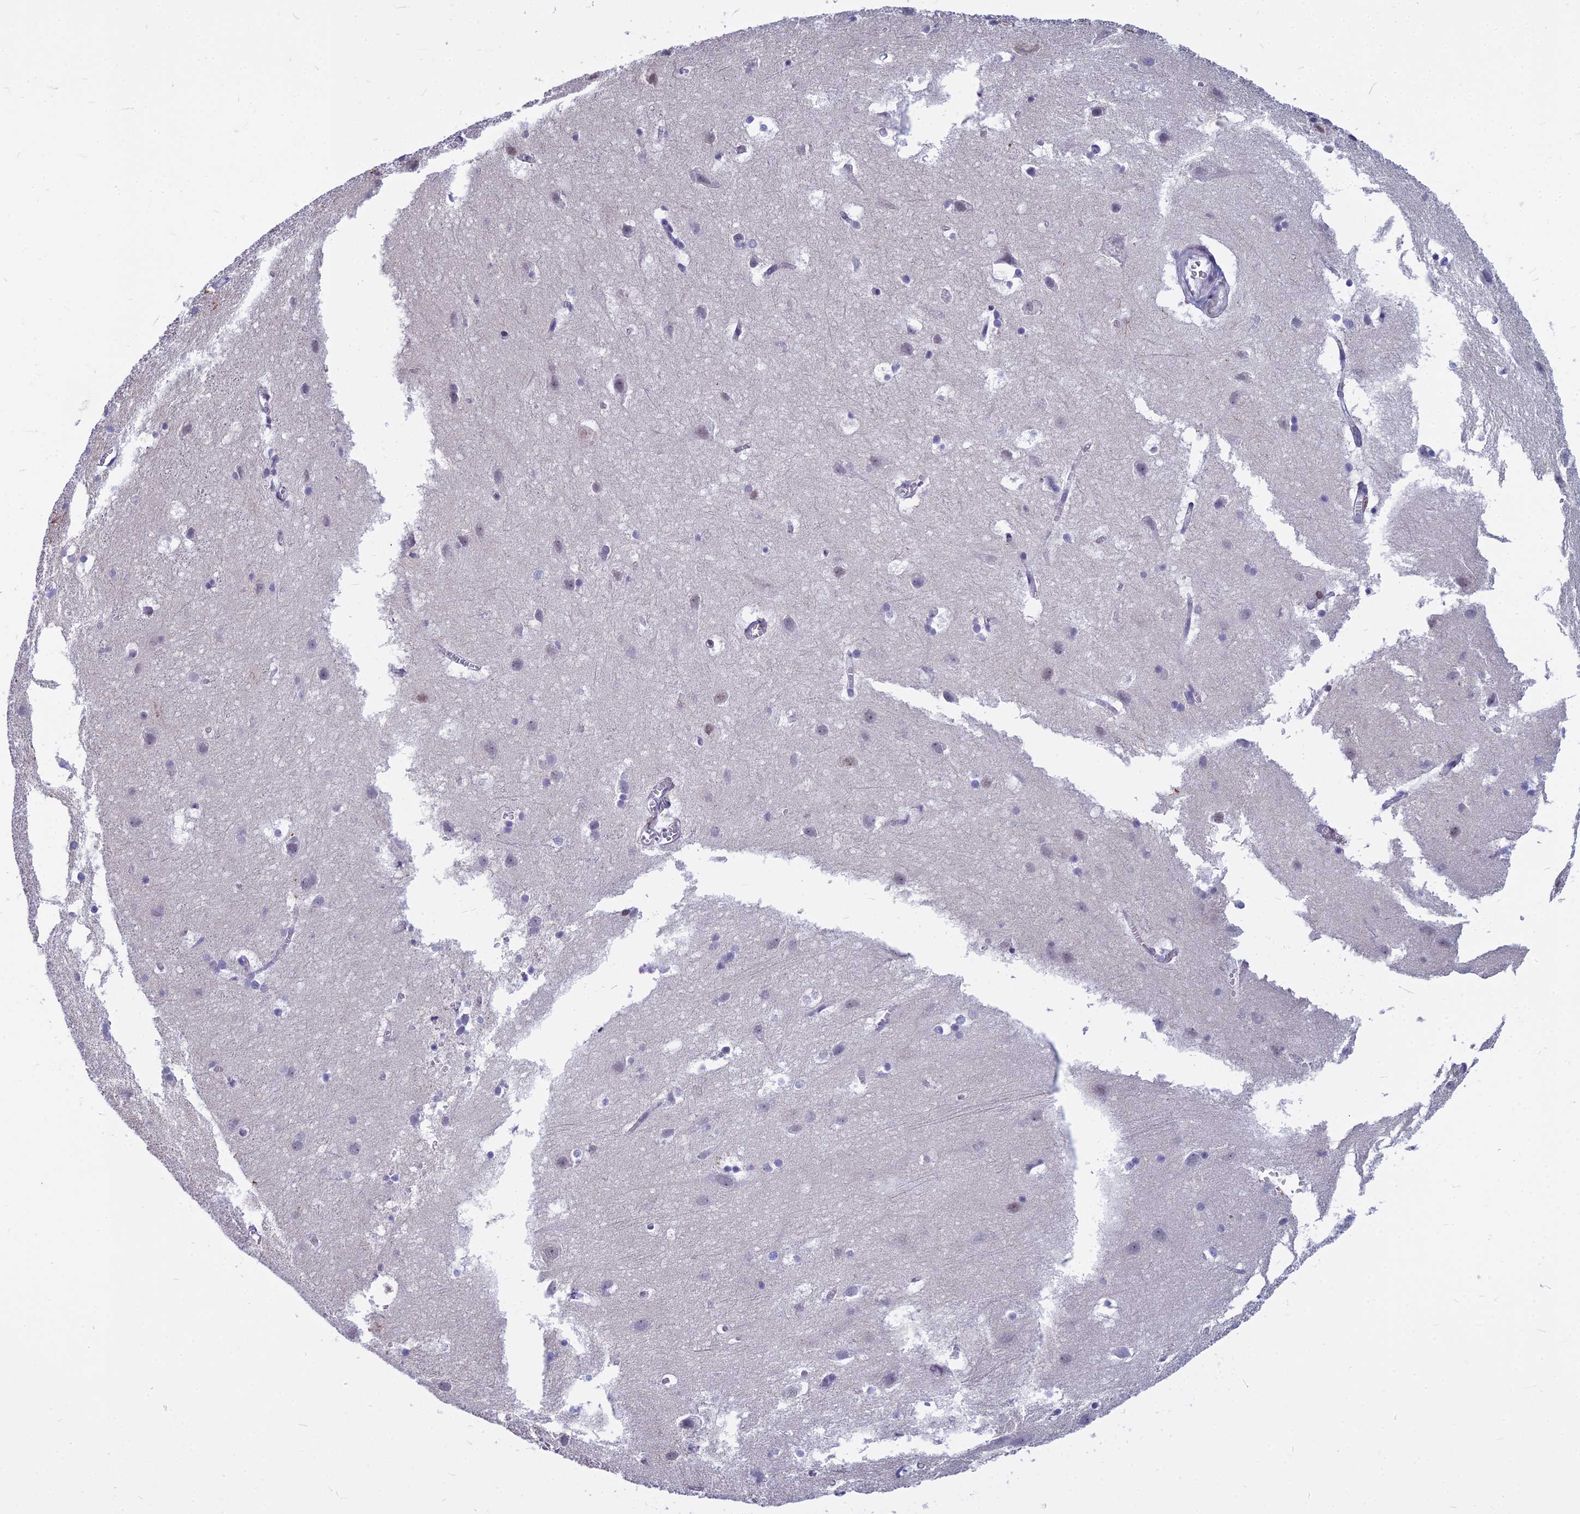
{"staining": {"intensity": "negative", "quantity": "none", "location": "none"}, "tissue": "cerebral cortex", "cell_type": "Endothelial cells", "image_type": "normal", "snomed": [{"axis": "morphology", "description": "Normal tissue, NOS"}, {"axis": "topography", "description": "Cerebral cortex"}], "caption": "The immunohistochemistry (IHC) photomicrograph has no significant positivity in endothelial cells of cerebral cortex. (Immunohistochemistry (ihc), brightfield microscopy, high magnification).", "gene": "MYBPC2", "patient": {"sex": "male", "age": 54}}